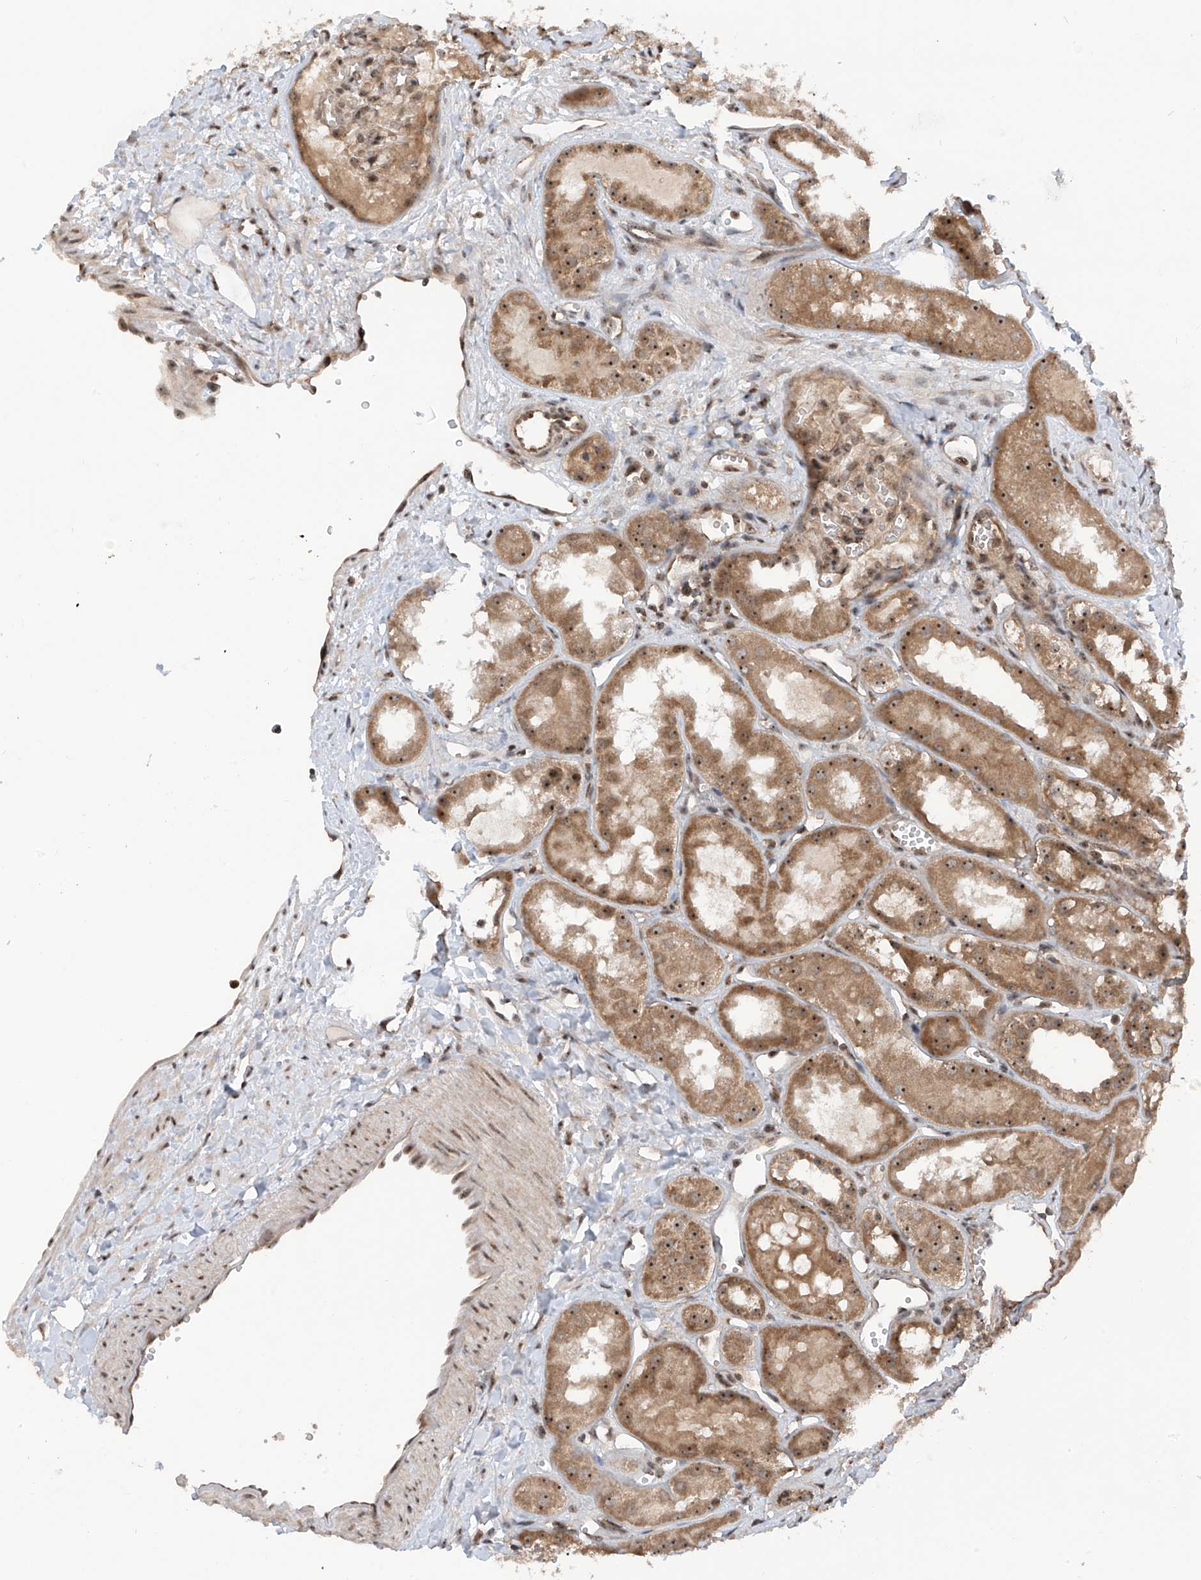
{"staining": {"intensity": "weak", "quantity": "25%-75%", "location": "nuclear"}, "tissue": "kidney", "cell_type": "Cells in glomeruli", "image_type": "normal", "snomed": [{"axis": "morphology", "description": "Normal tissue, NOS"}, {"axis": "topography", "description": "Kidney"}], "caption": "IHC of normal human kidney reveals low levels of weak nuclear staining in approximately 25%-75% of cells in glomeruli.", "gene": "C1orf131", "patient": {"sex": "male", "age": 16}}